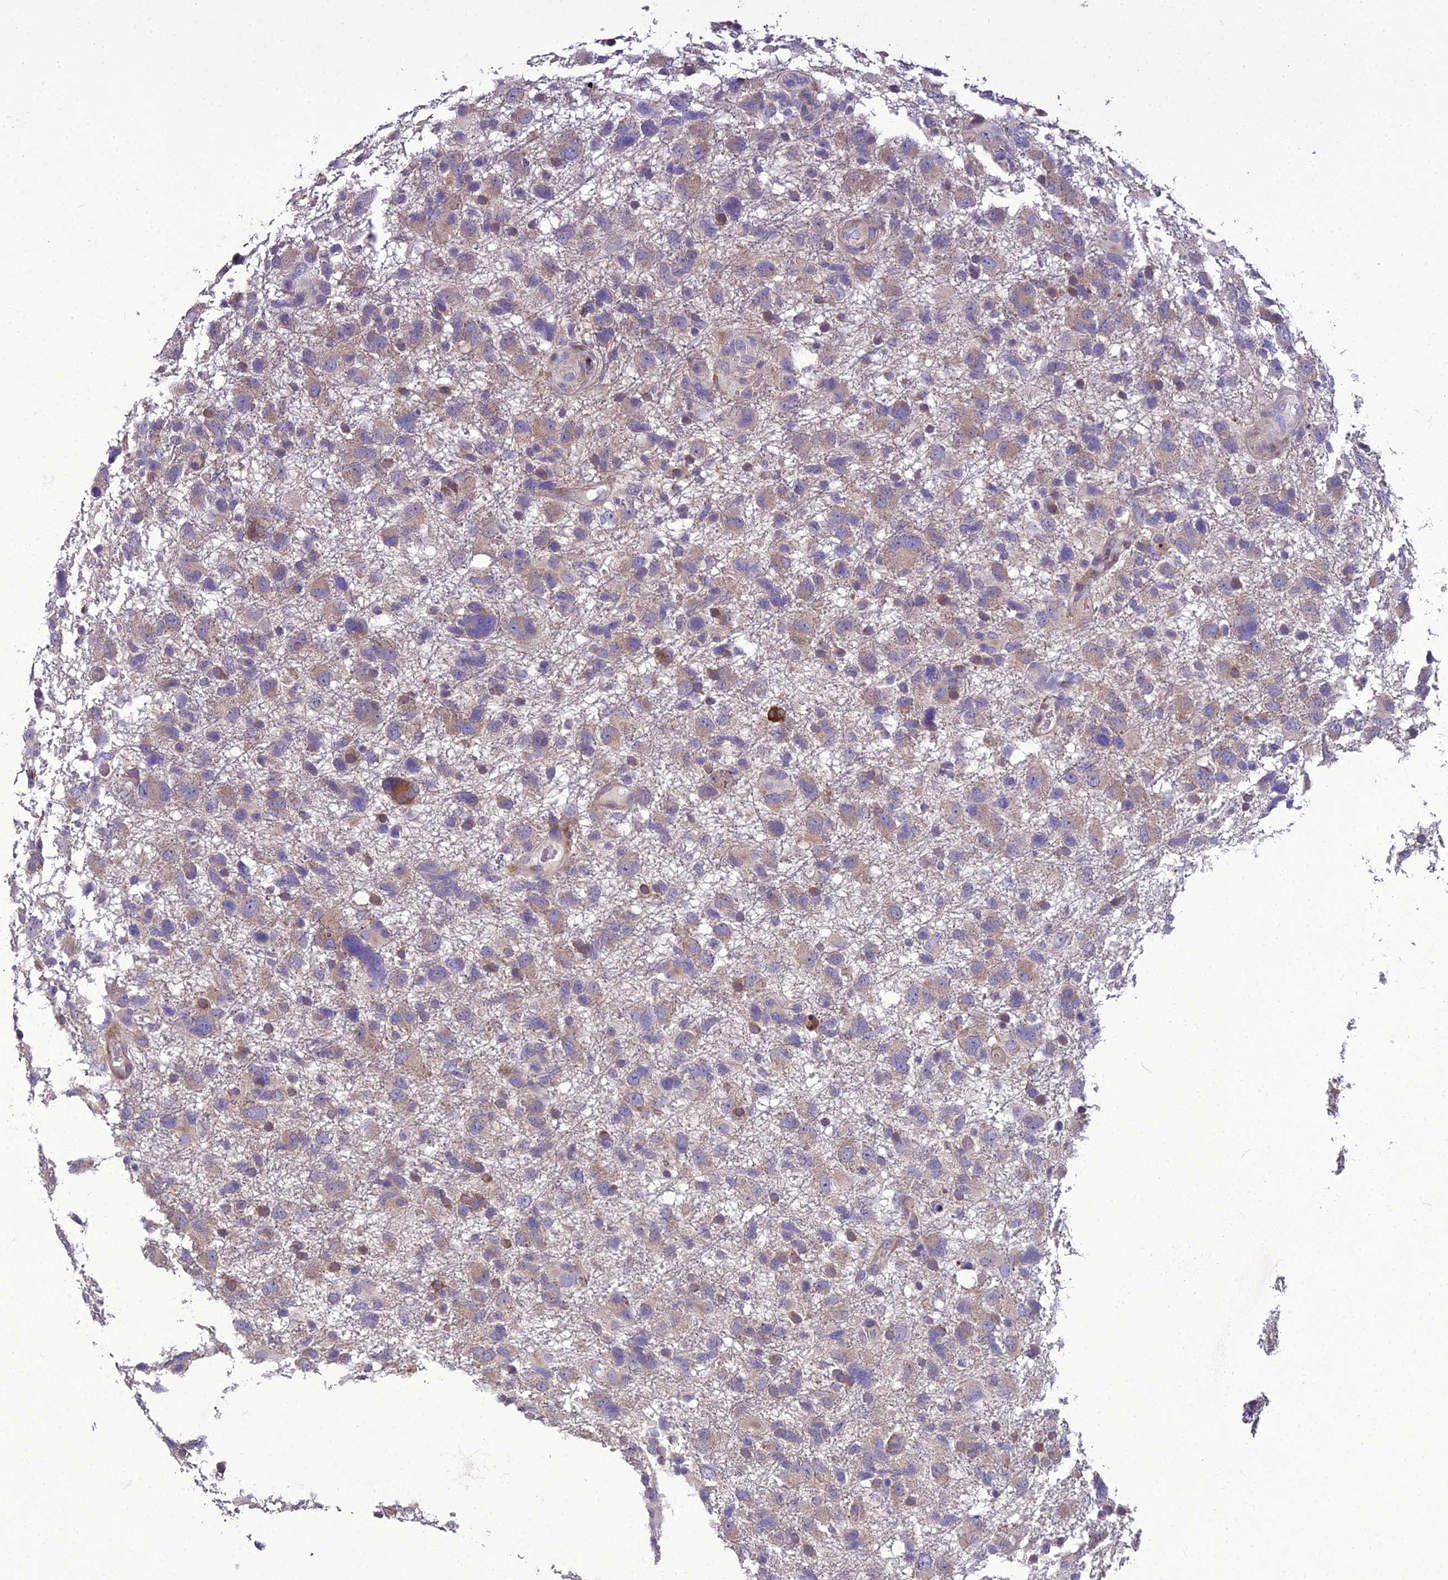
{"staining": {"intensity": "weak", "quantity": "25%-75%", "location": "cytoplasmic/membranous"}, "tissue": "glioma", "cell_type": "Tumor cells", "image_type": "cancer", "snomed": [{"axis": "morphology", "description": "Glioma, malignant, High grade"}, {"axis": "topography", "description": "Brain"}], "caption": "Glioma was stained to show a protein in brown. There is low levels of weak cytoplasmic/membranous positivity in approximately 25%-75% of tumor cells.", "gene": "ADIPOR2", "patient": {"sex": "male", "age": 61}}